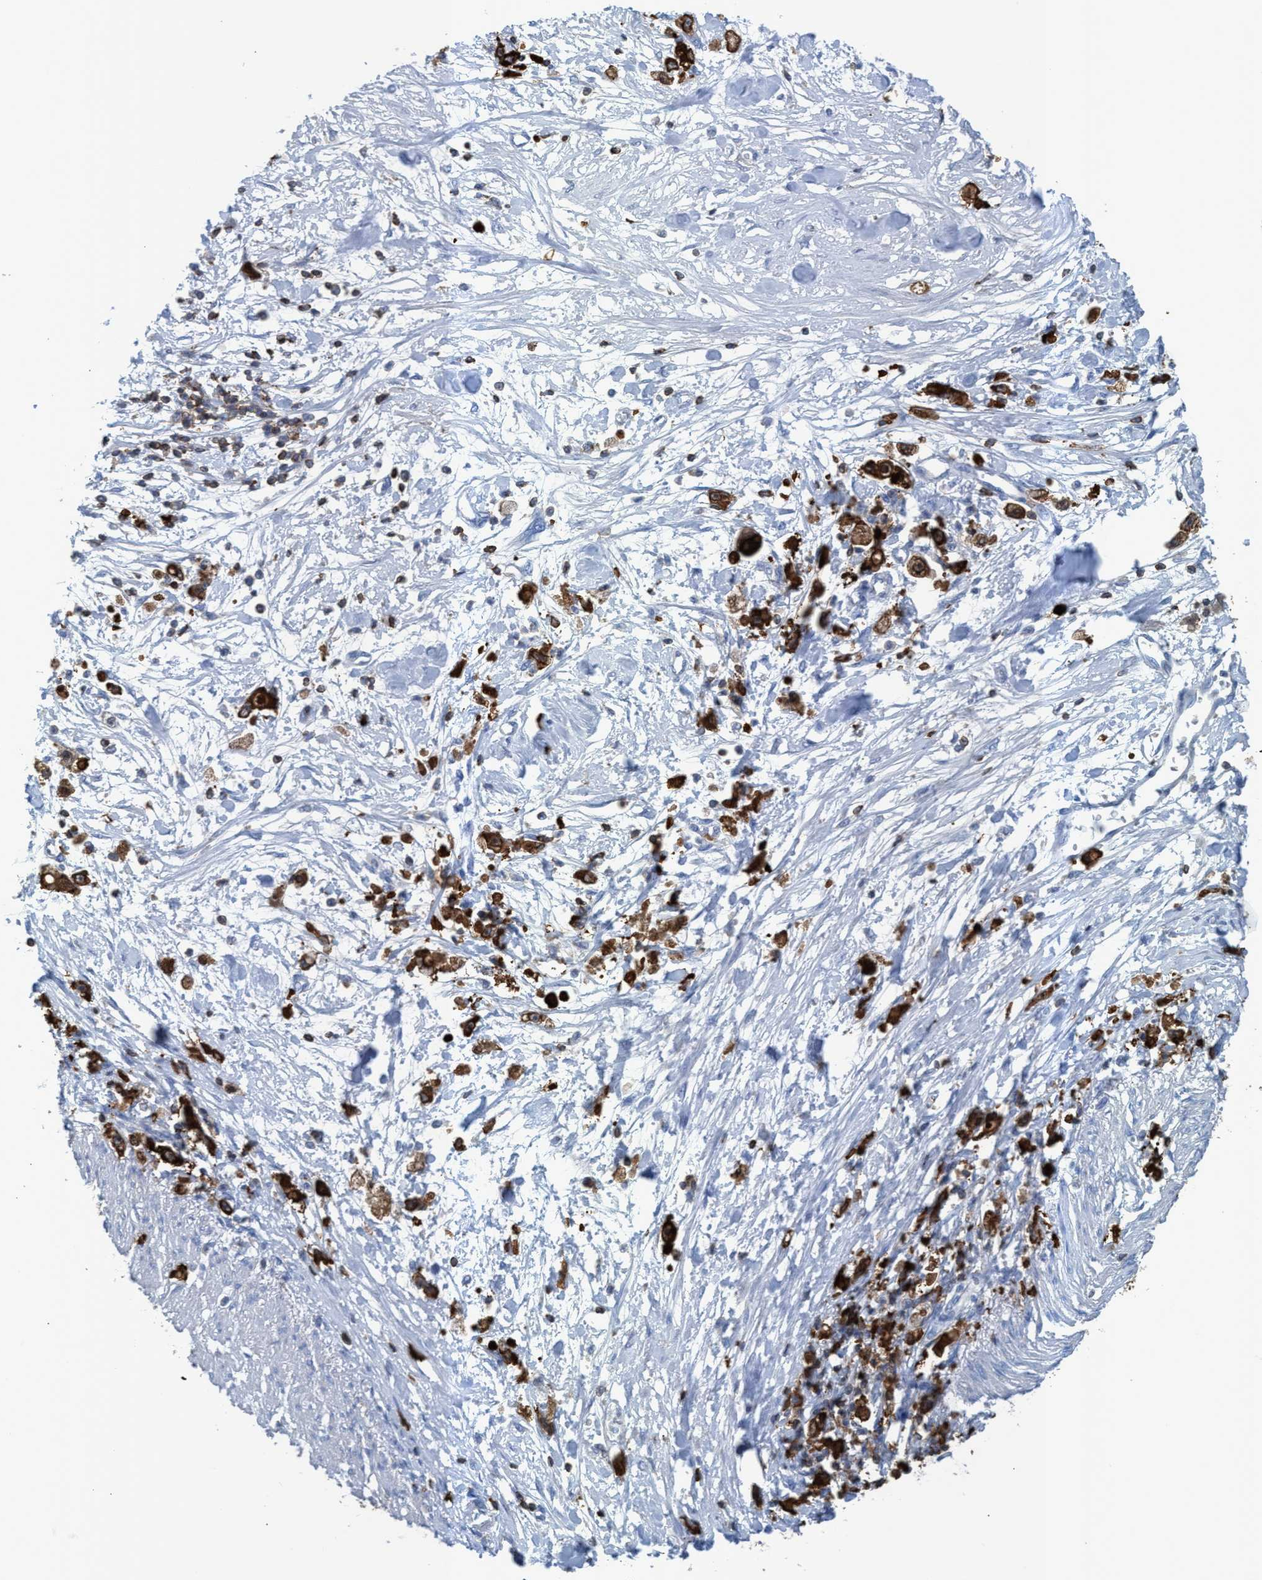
{"staining": {"intensity": "strong", "quantity": ">75%", "location": "cytoplasmic/membranous"}, "tissue": "stomach cancer", "cell_type": "Tumor cells", "image_type": "cancer", "snomed": [{"axis": "morphology", "description": "Adenocarcinoma, NOS"}, {"axis": "topography", "description": "Stomach"}], "caption": "Stomach cancer (adenocarcinoma) stained with a protein marker exhibits strong staining in tumor cells.", "gene": "EZR", "patient": {"sex": "female", "age": 59}}